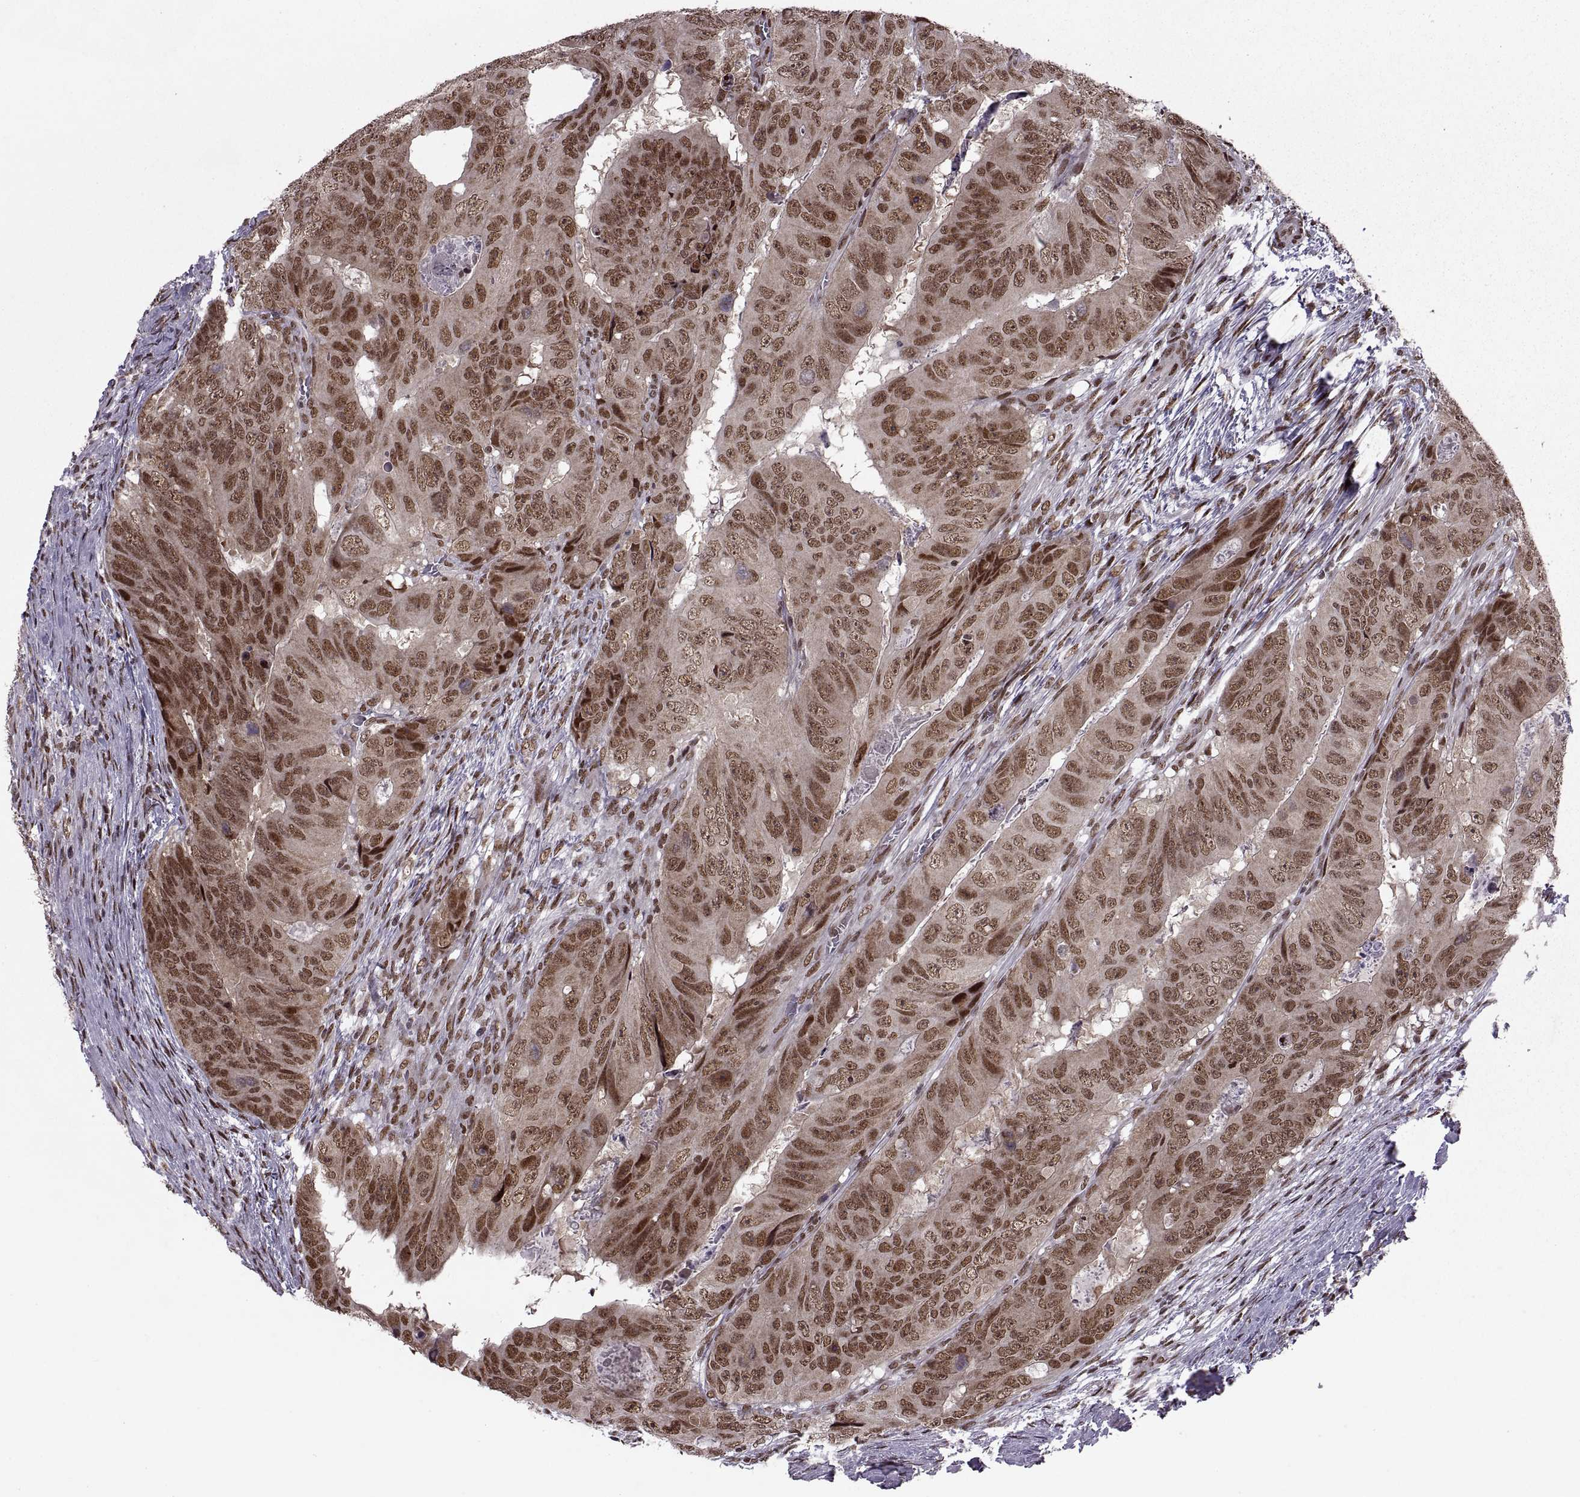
{"staining": {"intensity": "moderate", "quantity": ">75%", "location": "cytoplasmic/membranous,nuclear"}, "tissue": "colorectal cancer", "cell_type": "Tumor cells", "image_type": "cancer", "snomed": [{"axis": "morphology", "description": "Adenocarcinoma, NOS"}, {"axis": "topography", "description": "Colon"}], "caption": "This is an image of immunohistochemistry (IHC) staining of colorectal cancer (adenocarcinoma), which shows moderate expression in the cytoplasmic/membranous and nuclear of tumor cells.", "gene": "MT1E", "patient": {"sex": "male", "age": 79}}